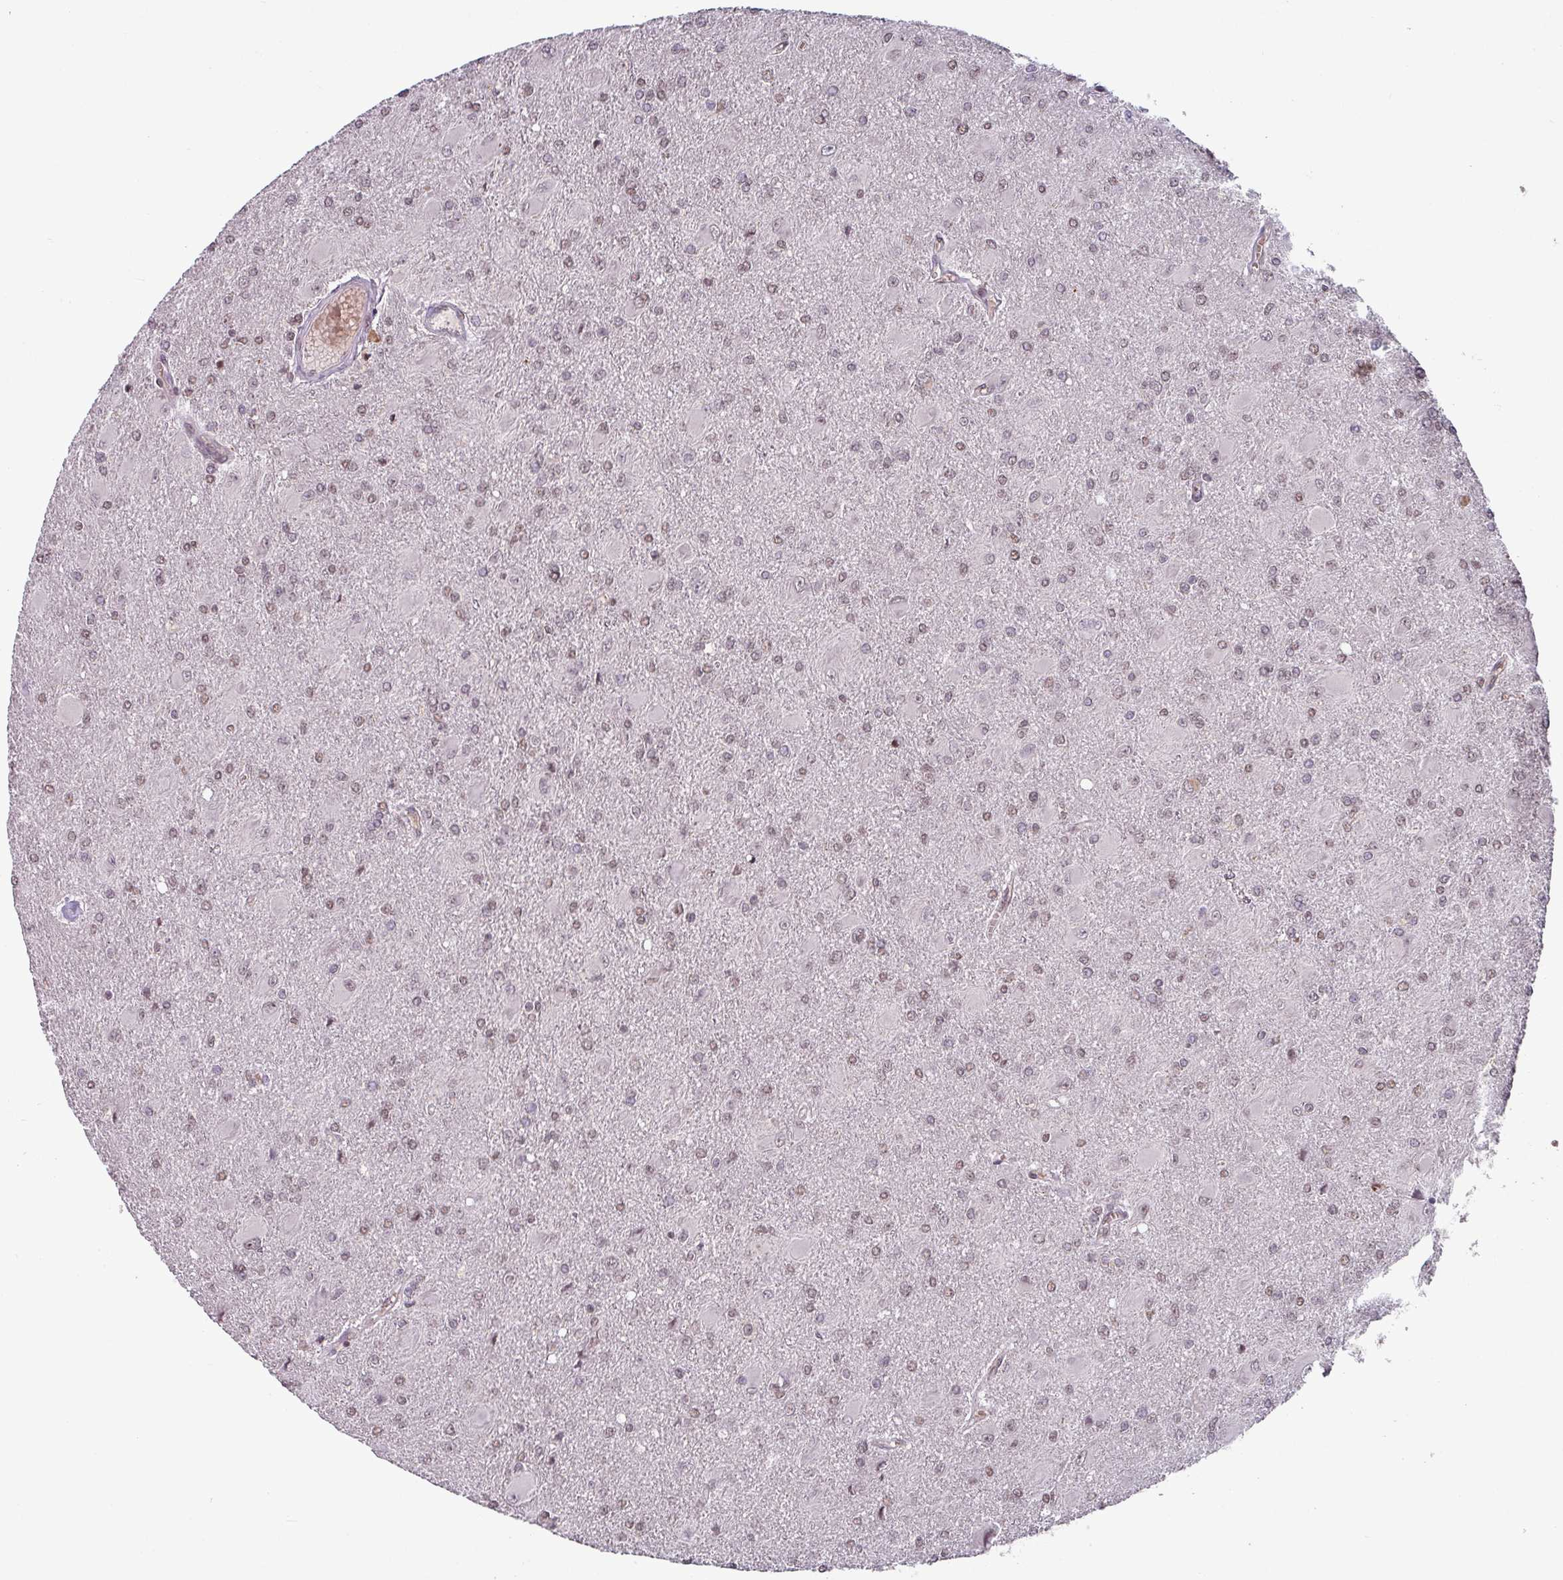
{"staining": {"intensity": "negative", "quantity": "none", "location": "none"}, "tissue": "glioma", "cell_type": "Tumor cells", "image_type": "cancer", "snomed": [{"axis": "morphology", "description": "Glioma, malignant, High grade"}, {"axis": "topography", "description": "Brain"}], "caption": "IHC image of malignant glioma (high-grade) stained for a protein (brown), which shows no expression in tumor cells. (DAB immunohistochemistry visualized using brightfield microscopy, high magnification).", "gene": "SLC5A10", "patient": {"sex": "male", "age": 67}}